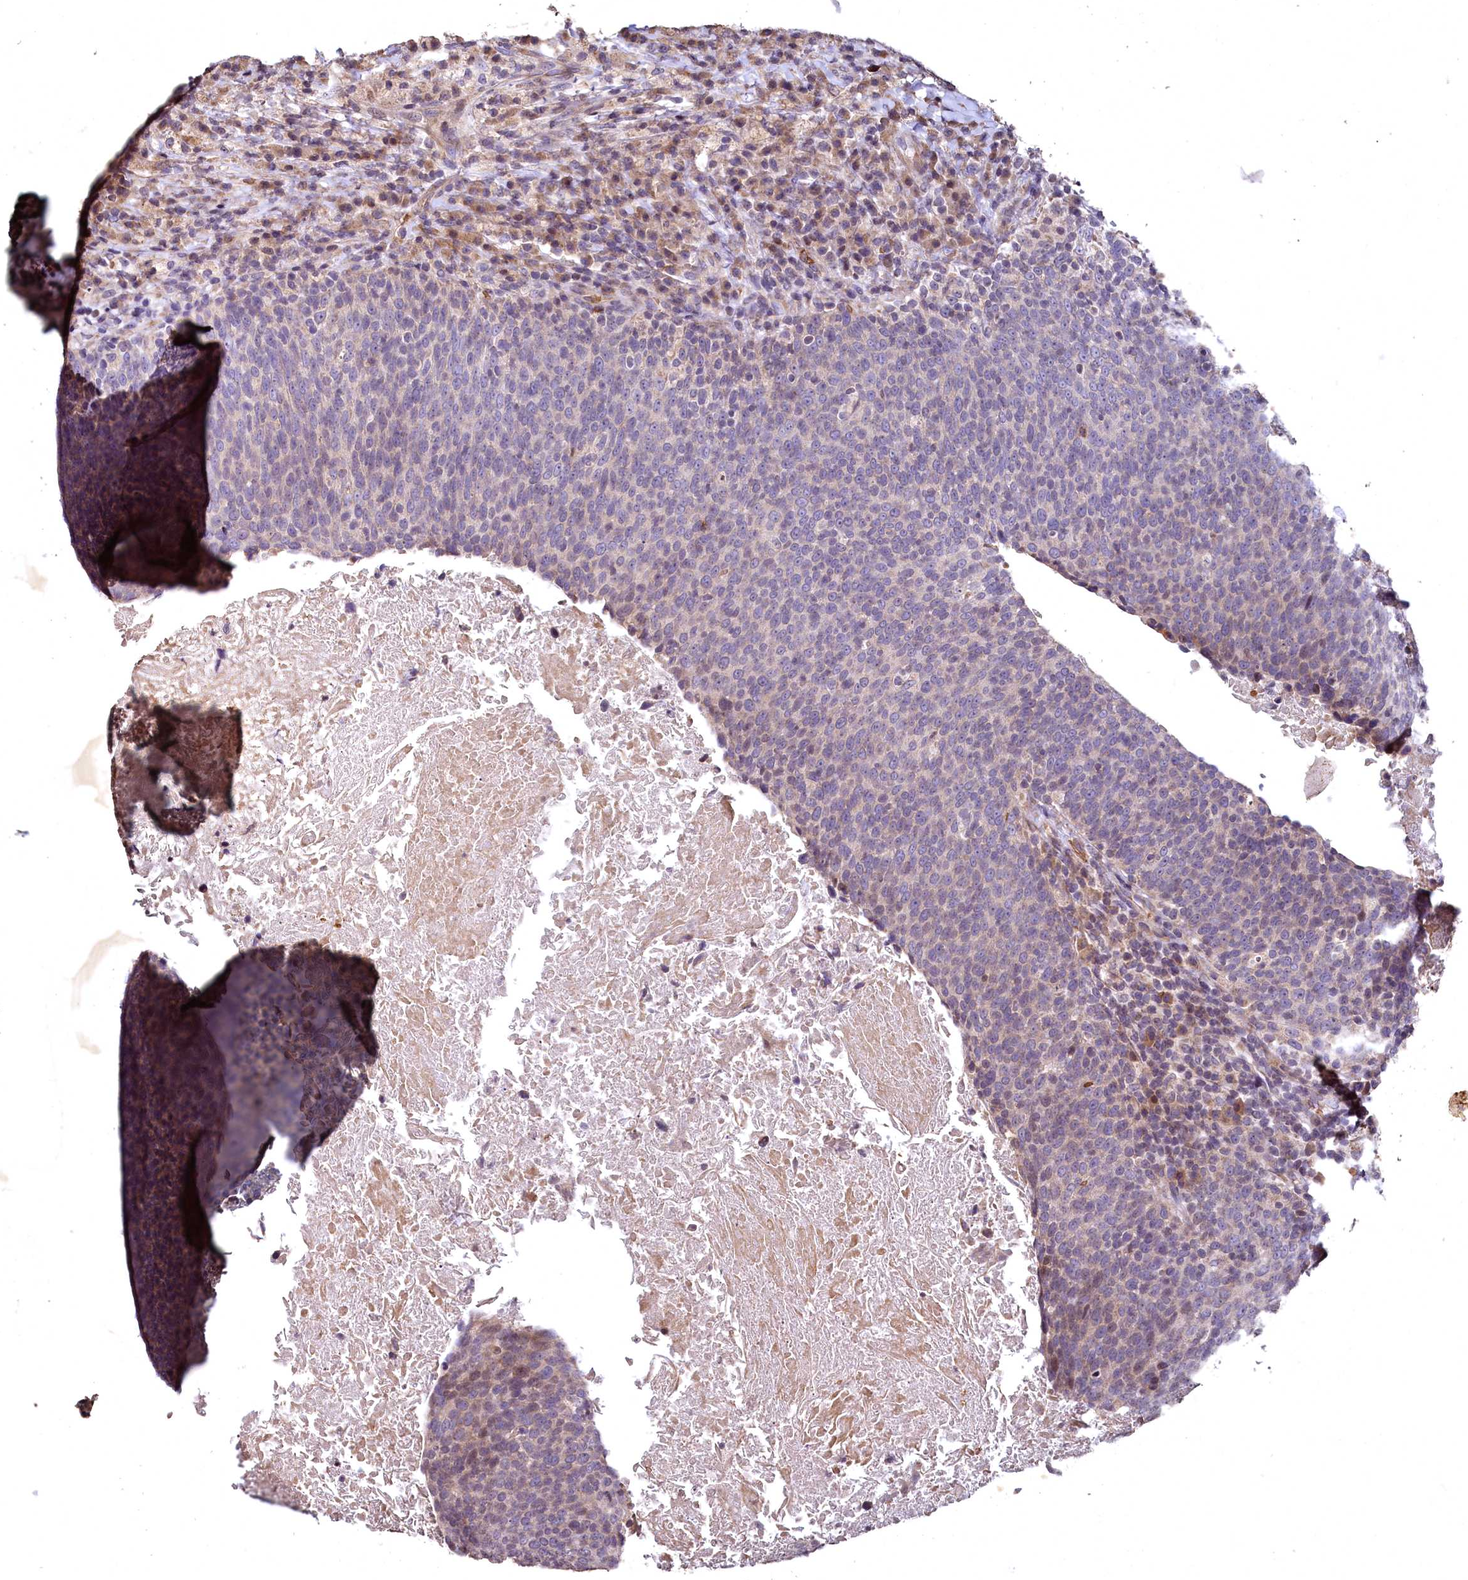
{"staining": {"intensity": "negative", "quantity": "none", "location": "none"}, "tissue": "head and neck cancer", "cell_type": "Tumor cells", "image_type": "cancer", "snomed": [{"axis": "morphology", "description": "Squamous cell carcinoma, NOS"}, {"axis": "morphology", "description": "Squamous cell carcinoma, metastatic, NOS"}, {"axis": "topography", "description": "Lymph node"}, {"axis": "topography", "description": "Head-Neck"}], "caption": "Head and neck cancer was stained to show a protein in brown. There is no significant staining in tumor cells.", "gene": "SPTA1", "patient": {"sex": "male", "age": 62}}